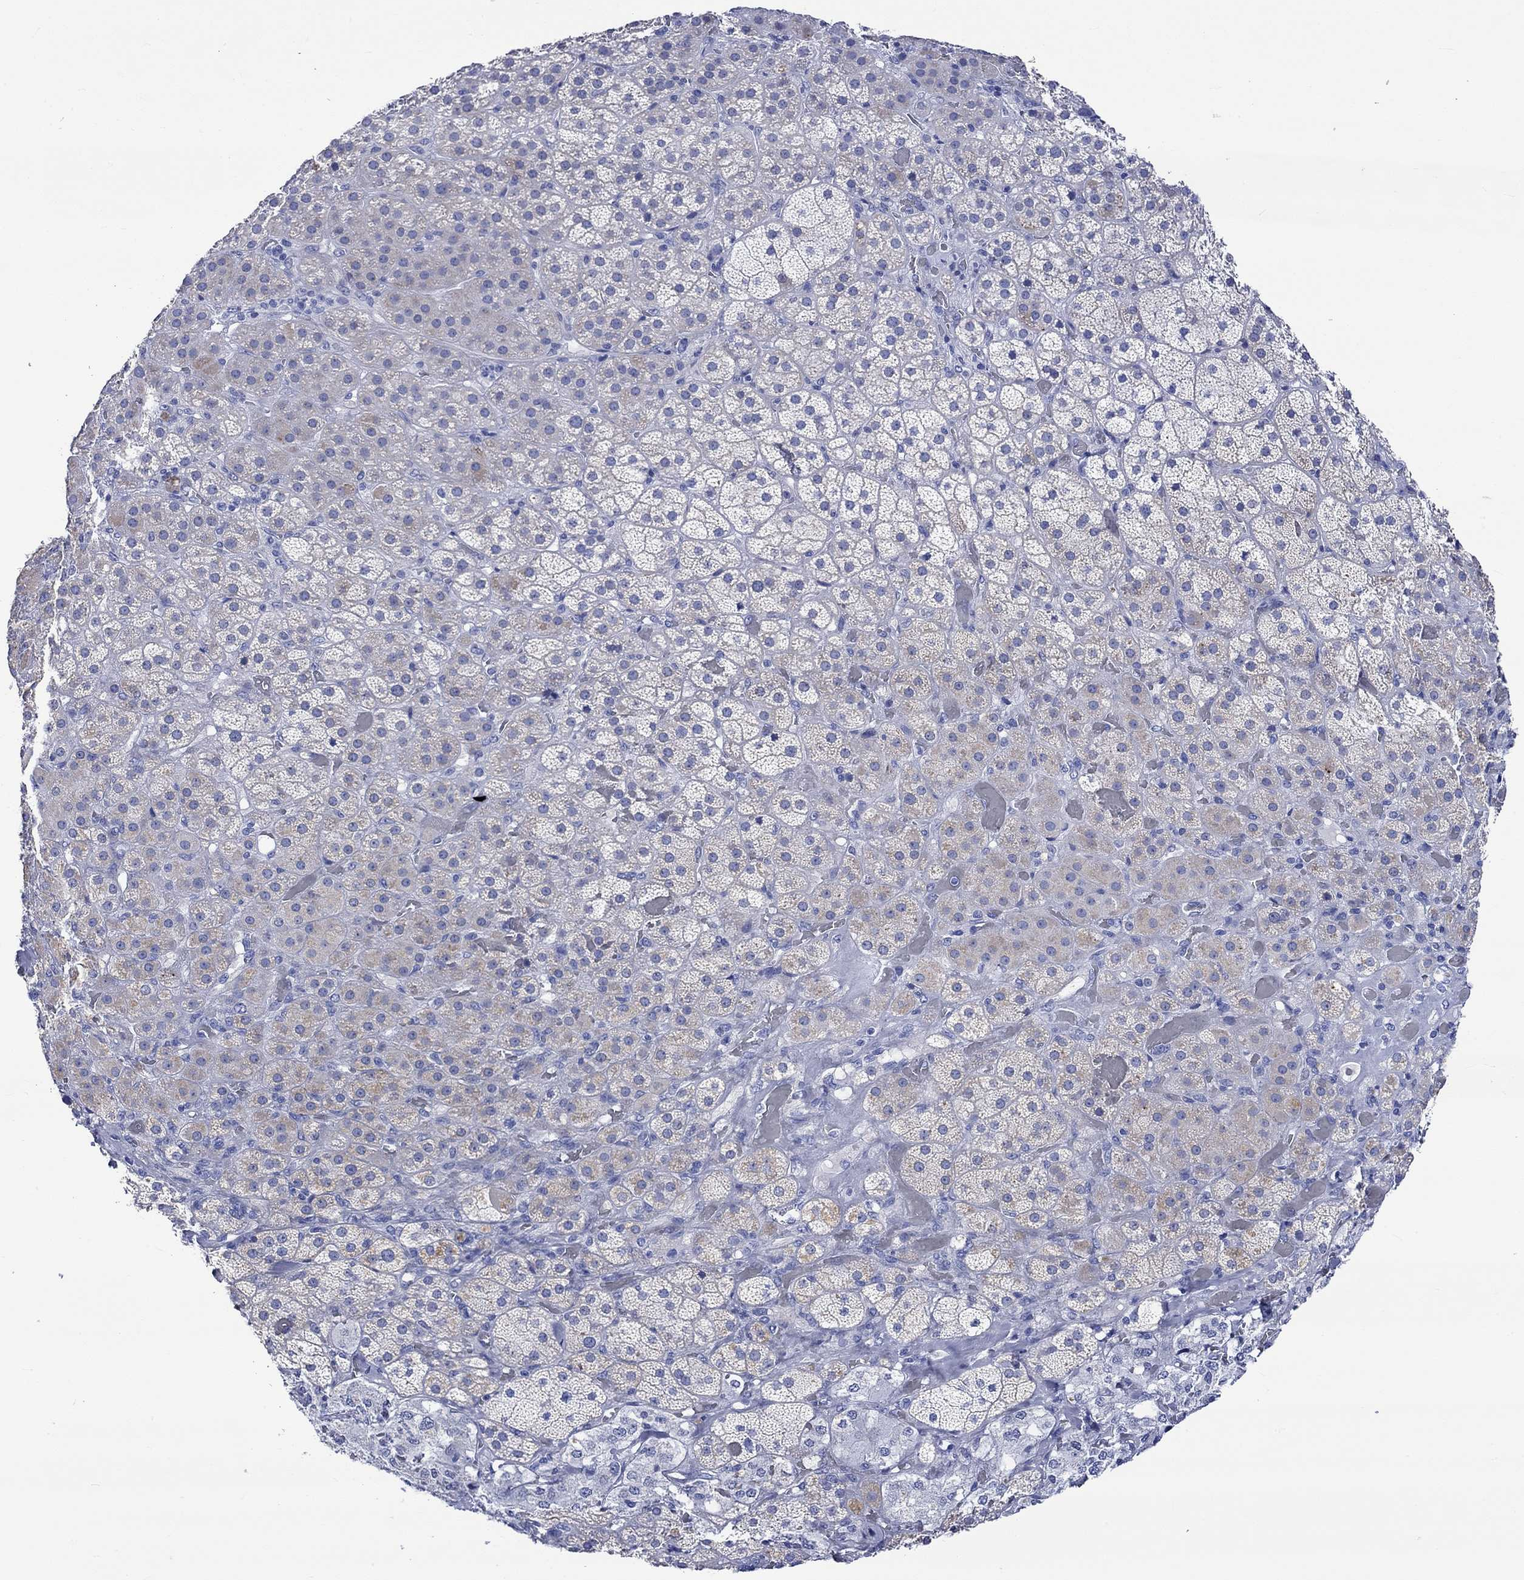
{"staining": {"intensity": "negative", "quantity": "none", "location": "none"}, "tissue": "adrenal gland", "cell_type": "Glandular cells", "image_type": "normal", "snomed": [{"axis": "morphology", "description": "Normal tissue, NOS"}, {"axis": "topography", "description": "Adrenal gland"}], "caption": "Image shows no protein staining in glandular cells of benign adrenal gland. (Brightfield microscopy of DAB (3,3'-diaminobenzidine) immunohistochemistry (IHC) at high magnification).", "gene": "HARBI1", "patient": {"sex": "male", "age": 57}}